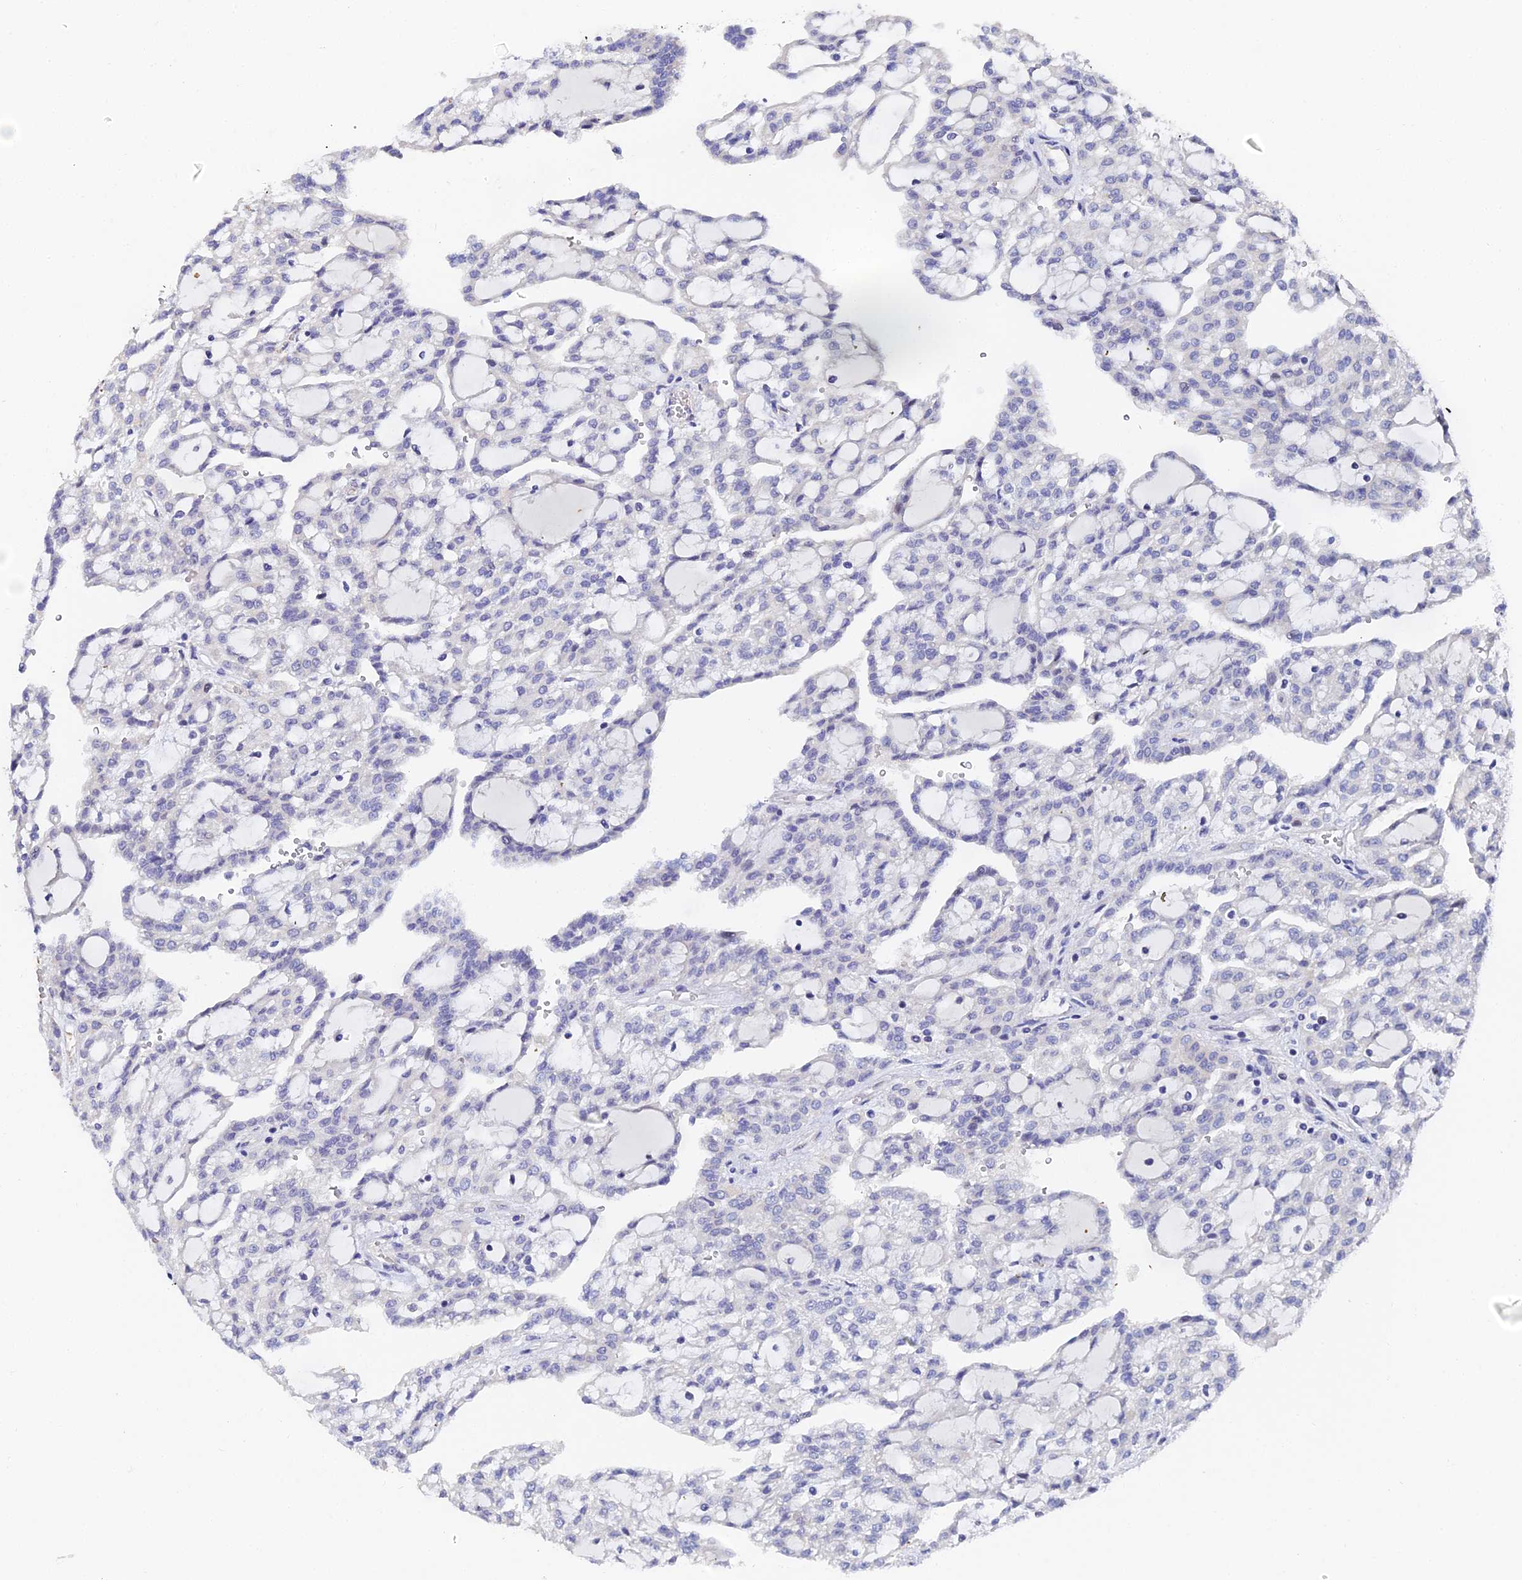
{"staining": {"intensity": "negative", "quantity": "none", "location": "none"}, "tissue": "renal cancer", "cell_type": "Tumor cells", "image_type": "cancer", "snomed": [{"axis": "morphology", "description": "Adenocarcinoma, NOS"}, {"axis": "topography", "description": "Kidney"}], "caption": "Immunohistochemical staining of human renal adenocarcinoma reveals no significant staining in tumor cells. (Immunohistochemistry, brightfield microscopy, high magnification).", "gene": "ENSG00000268674", "patient": {"sex": "male", "age": 63}}